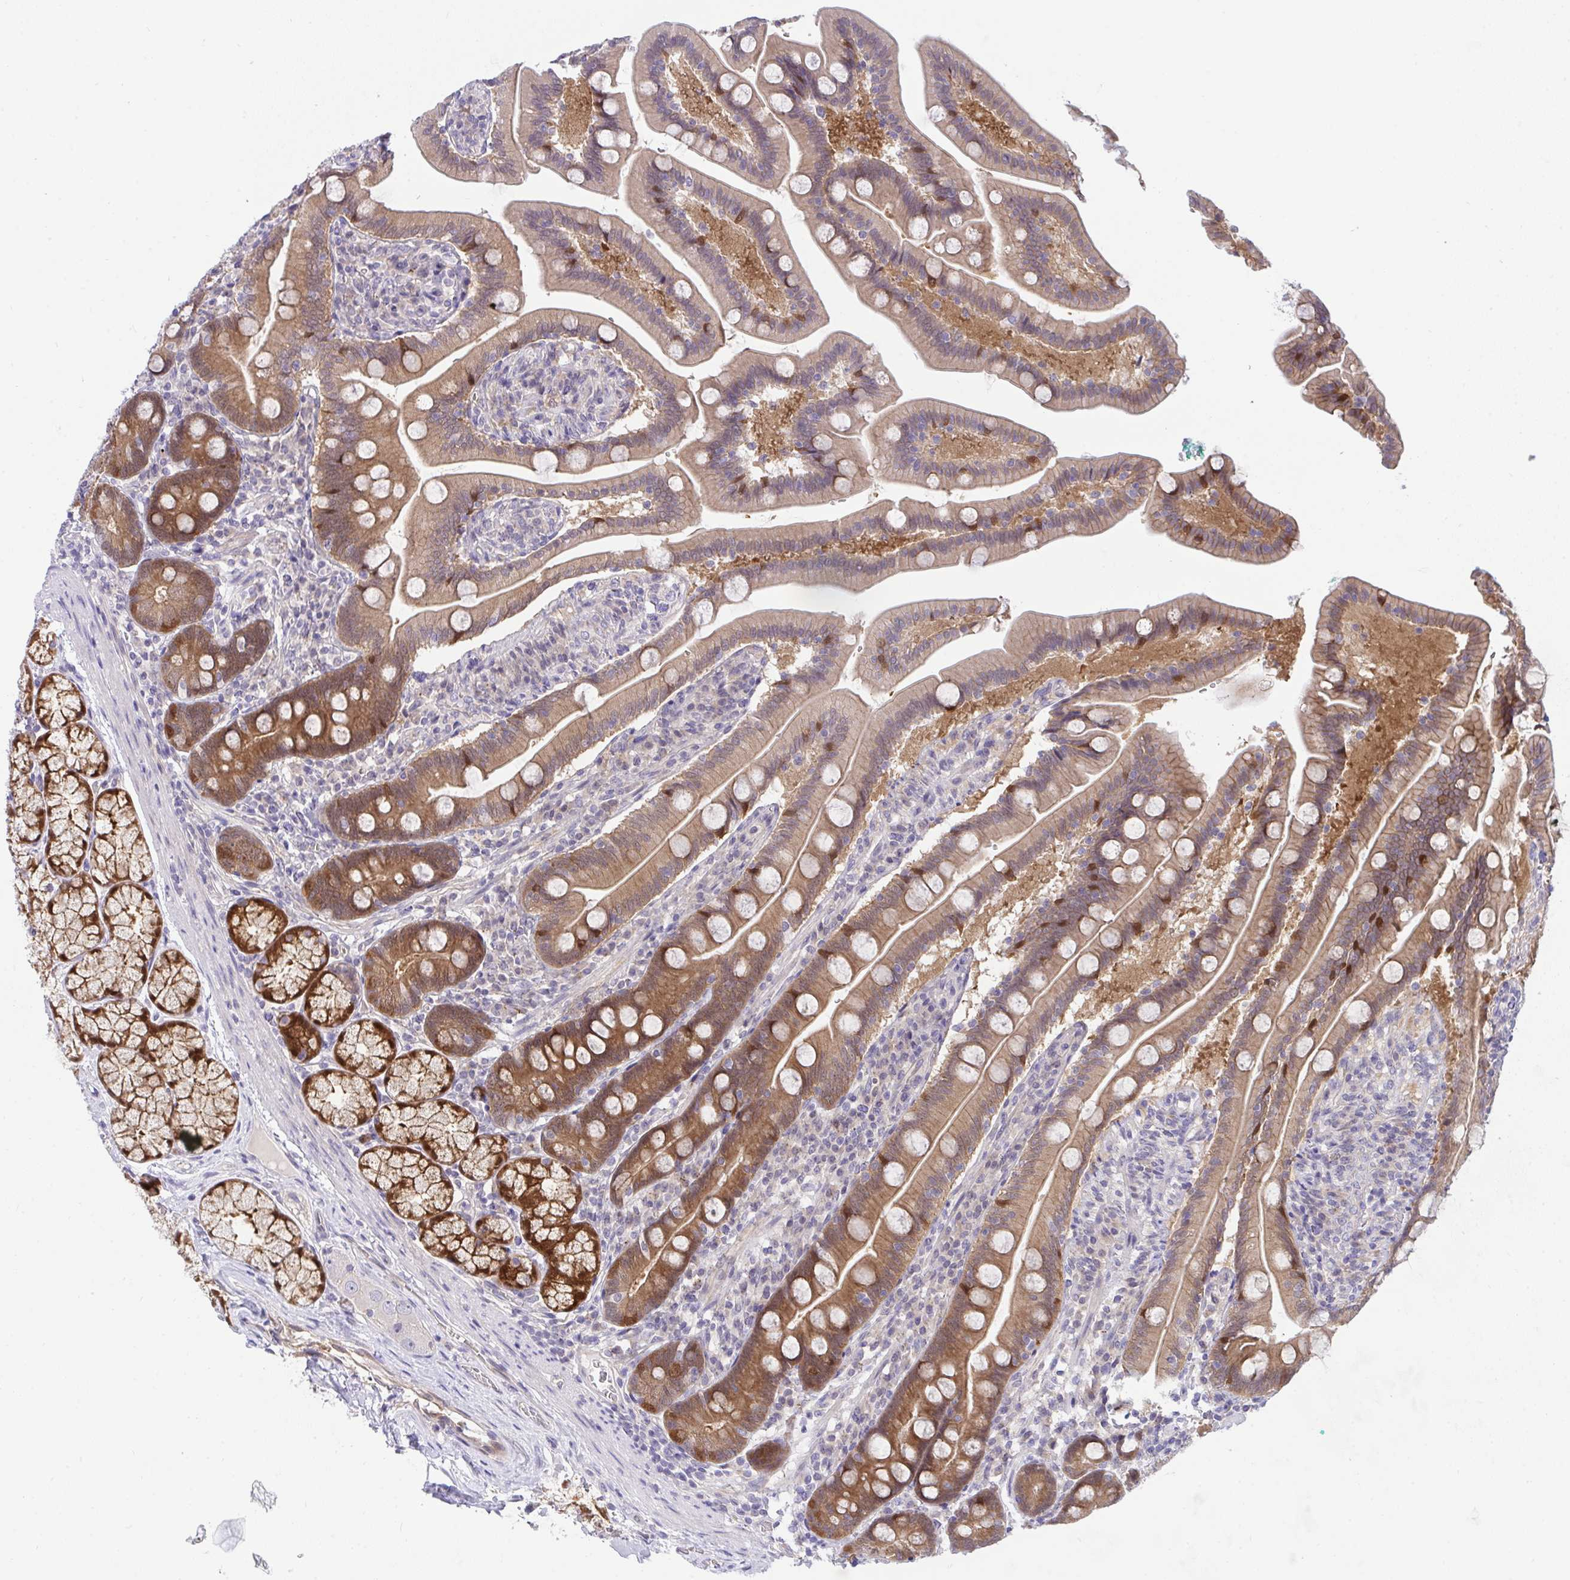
{"staining": {"intensity": "strong", "quantity": ">75%", "location": "cytoplasmic/membranous"}, "tissue": "duodenum", "cell_type": "Glandular cells", "image_type": "normal", "snomed": [{"axis": "morphology", "description": "Normal tissue, NOS"}, {"axis": "topography", "description": "Duodenum"}], "caption": "Immunohistochemical staining of unremarkable duodenum exhibits >75% levels of strong cytoplasmic/membranous protein staining in approximately >75% of glandular cells.", "gene": "HOXD12", "patient": {"sex": "female", "age": 67}}